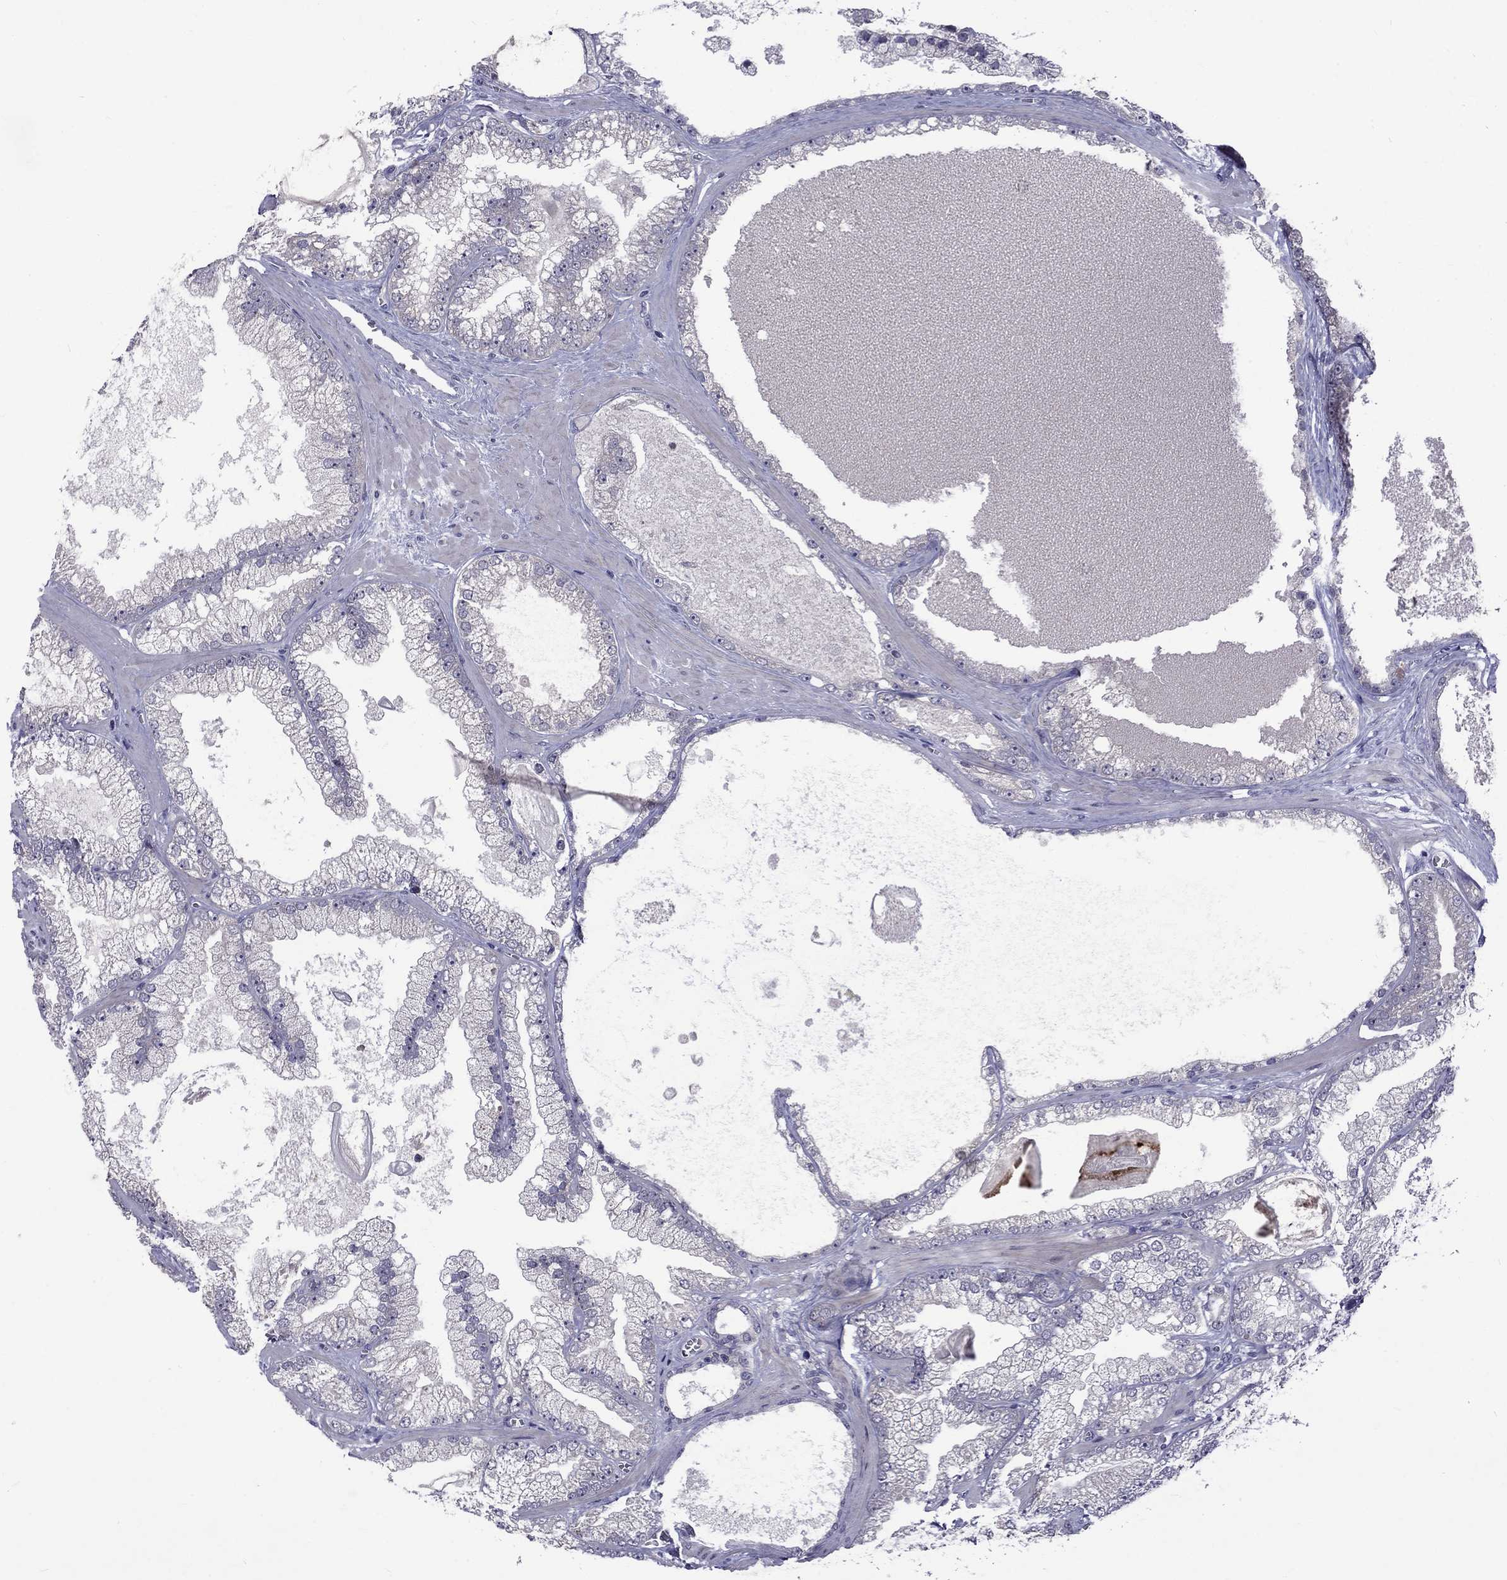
{"staining": {"intensity": "negative", "quantity": "none", "location": "none"}, "tissue": "prostate cancer", "cell_type": "Tumor cells", "image_type": "cancer", "snomed": [{"axis": "morphology", "description": "Adenocarcinoma, Low grade"}, {"axis": "topography", "description": "Prostate"}], "caption": "This is a image of immunohistochemistry (IHC) staining of prostate adenocarcinoma (low-grade), which shows no expression in tumor cells. The staining was performed using DAB to visualize the protein expression in brown, while the nuclei were stained in blue with hematoxylin (Magnification: 20x).", "gene": "SNTA1", "patient": {"sex": "male", "age": 57}}